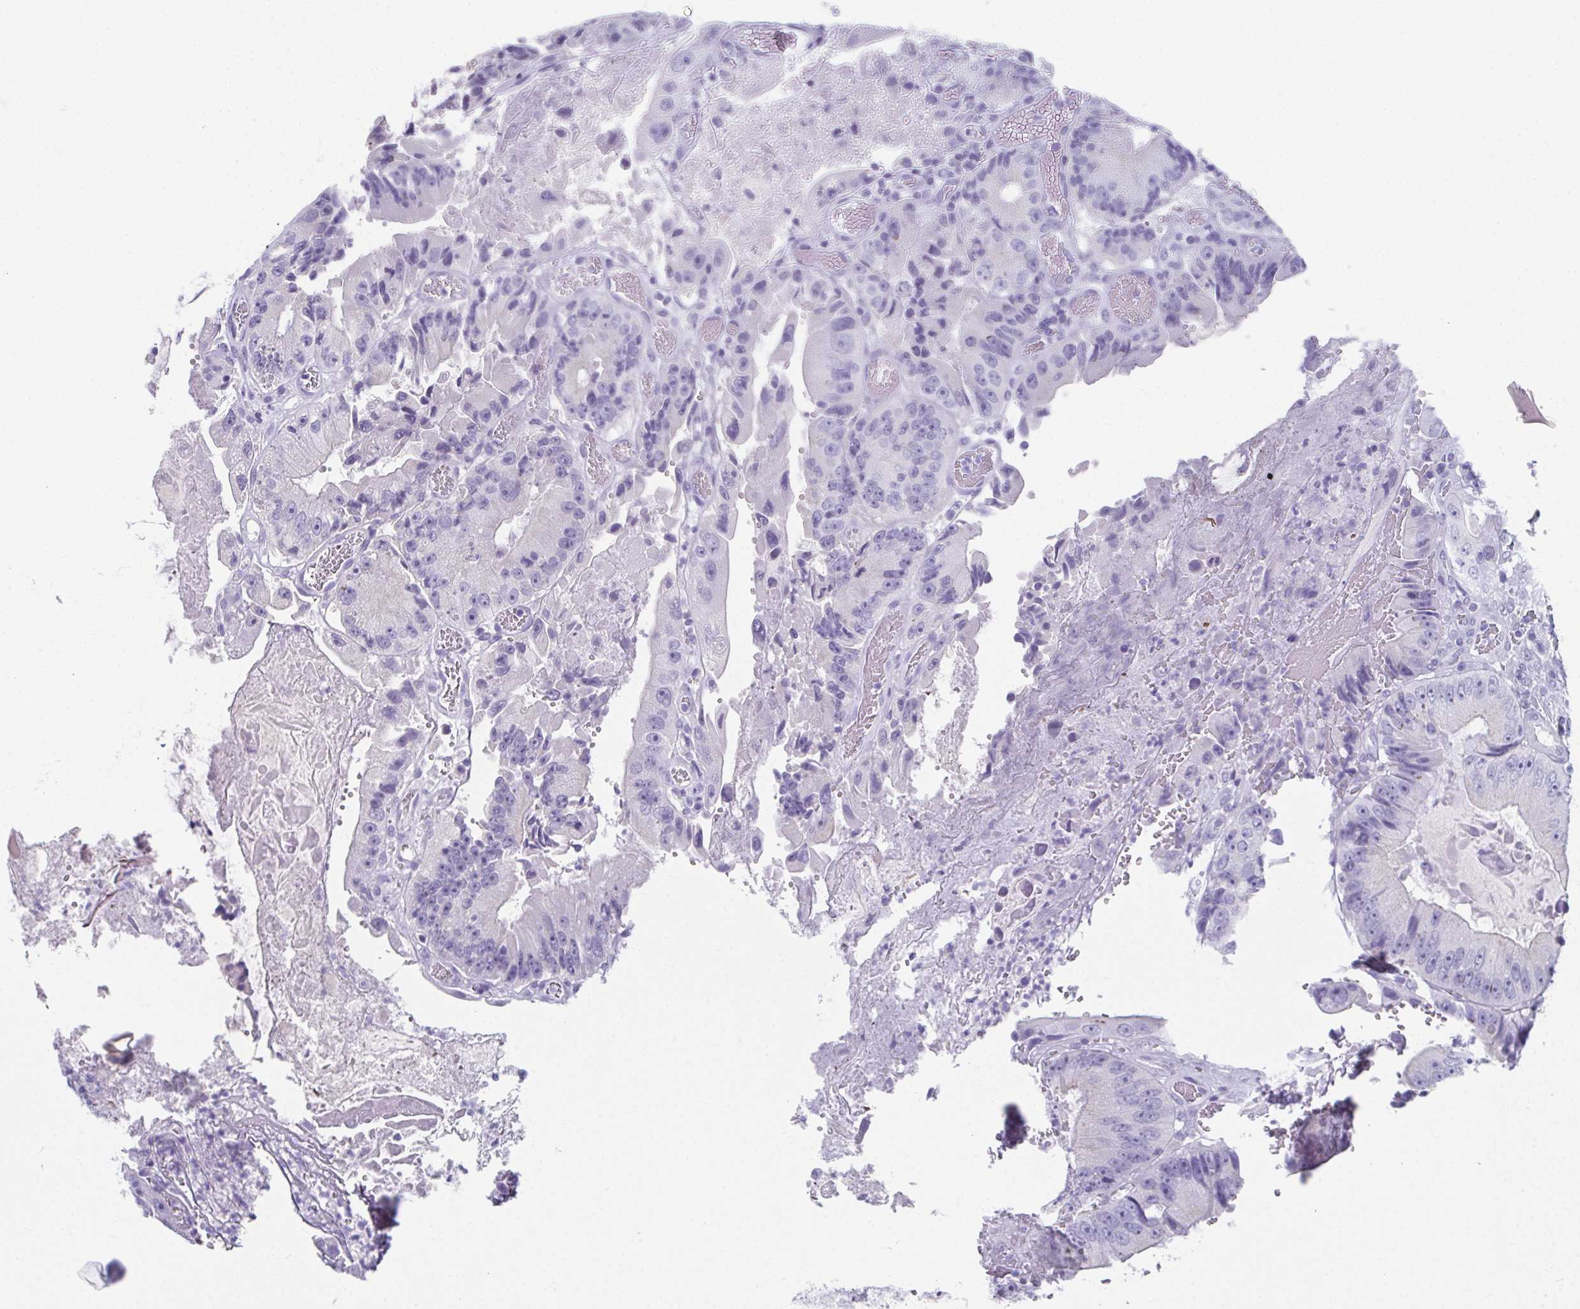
{"staining": {"intensity": "negative", "quantity": "none", "location": "none"}, "tissue": "colorectal cancer", "cell_type": "Tumor cells", "image_type": "cancer", "snomed": [{"axis": "morphology", "description": "Adenocarcinoma, NOS"}, {"axis": "topography", "description": "Colon"}], "caption": "Tumor cells are negative for protein expression in human colorectal cancer (adenocarcinoma).", "gene": "GHRL", "patient": {"sex": "female", "age": 86}}